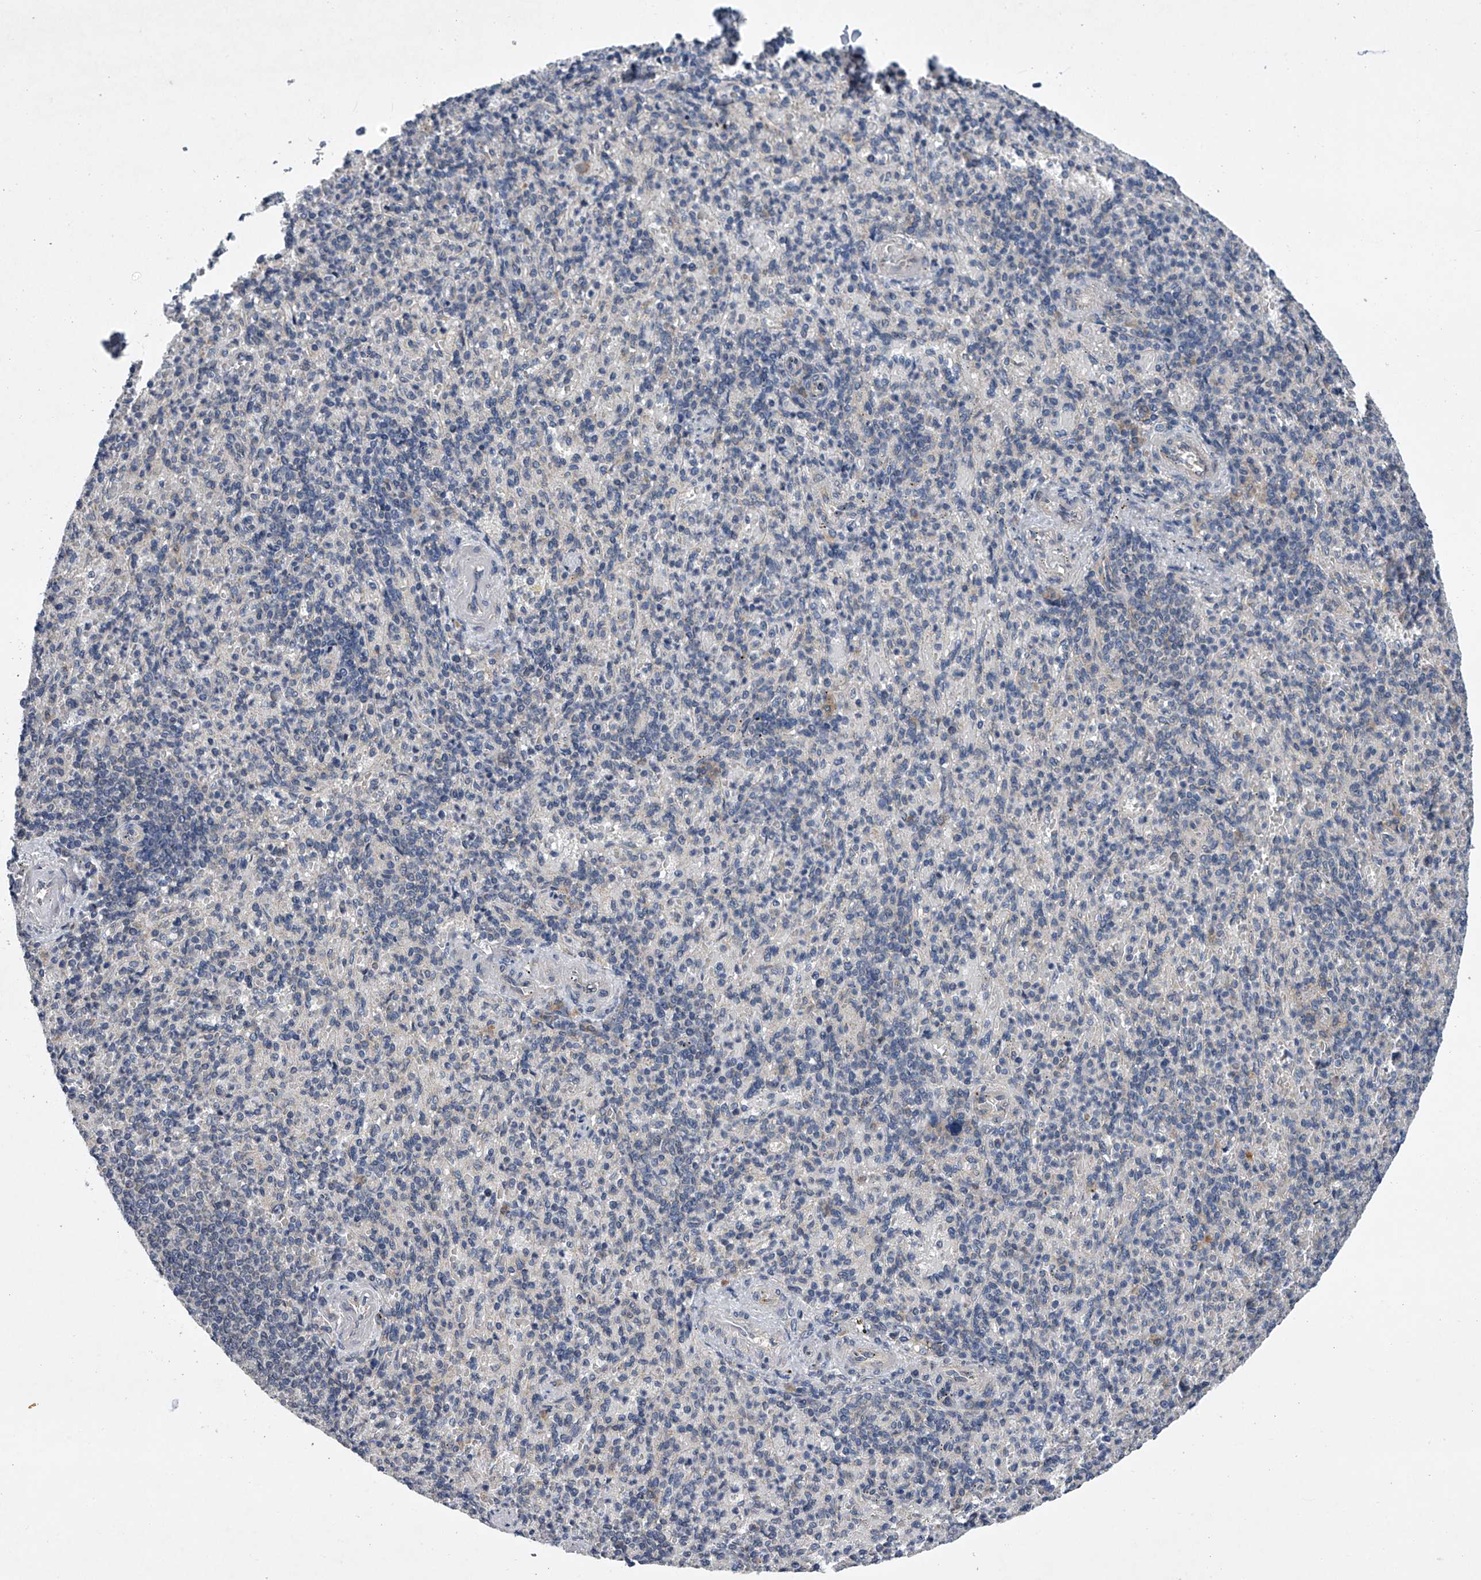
{"staining": {"intensity": "negative", "quantity": "none", "location": "none"}, "tissue": "spleen", "cell_type": "Cells in red pulp", "image_type": "normal", "snomed": [{"axis": "morphology", "description": "Normal tissue, NOS"}, {"axis": "topography", "description": "Spleen"}], "caption": "Immunohistochemistry micrograph of benign spleen stained for a protein (brown), which reveals no staining in cells in red pulp.", "gene": "RNF5", "patient": {"sex": "female", "age": 74}}